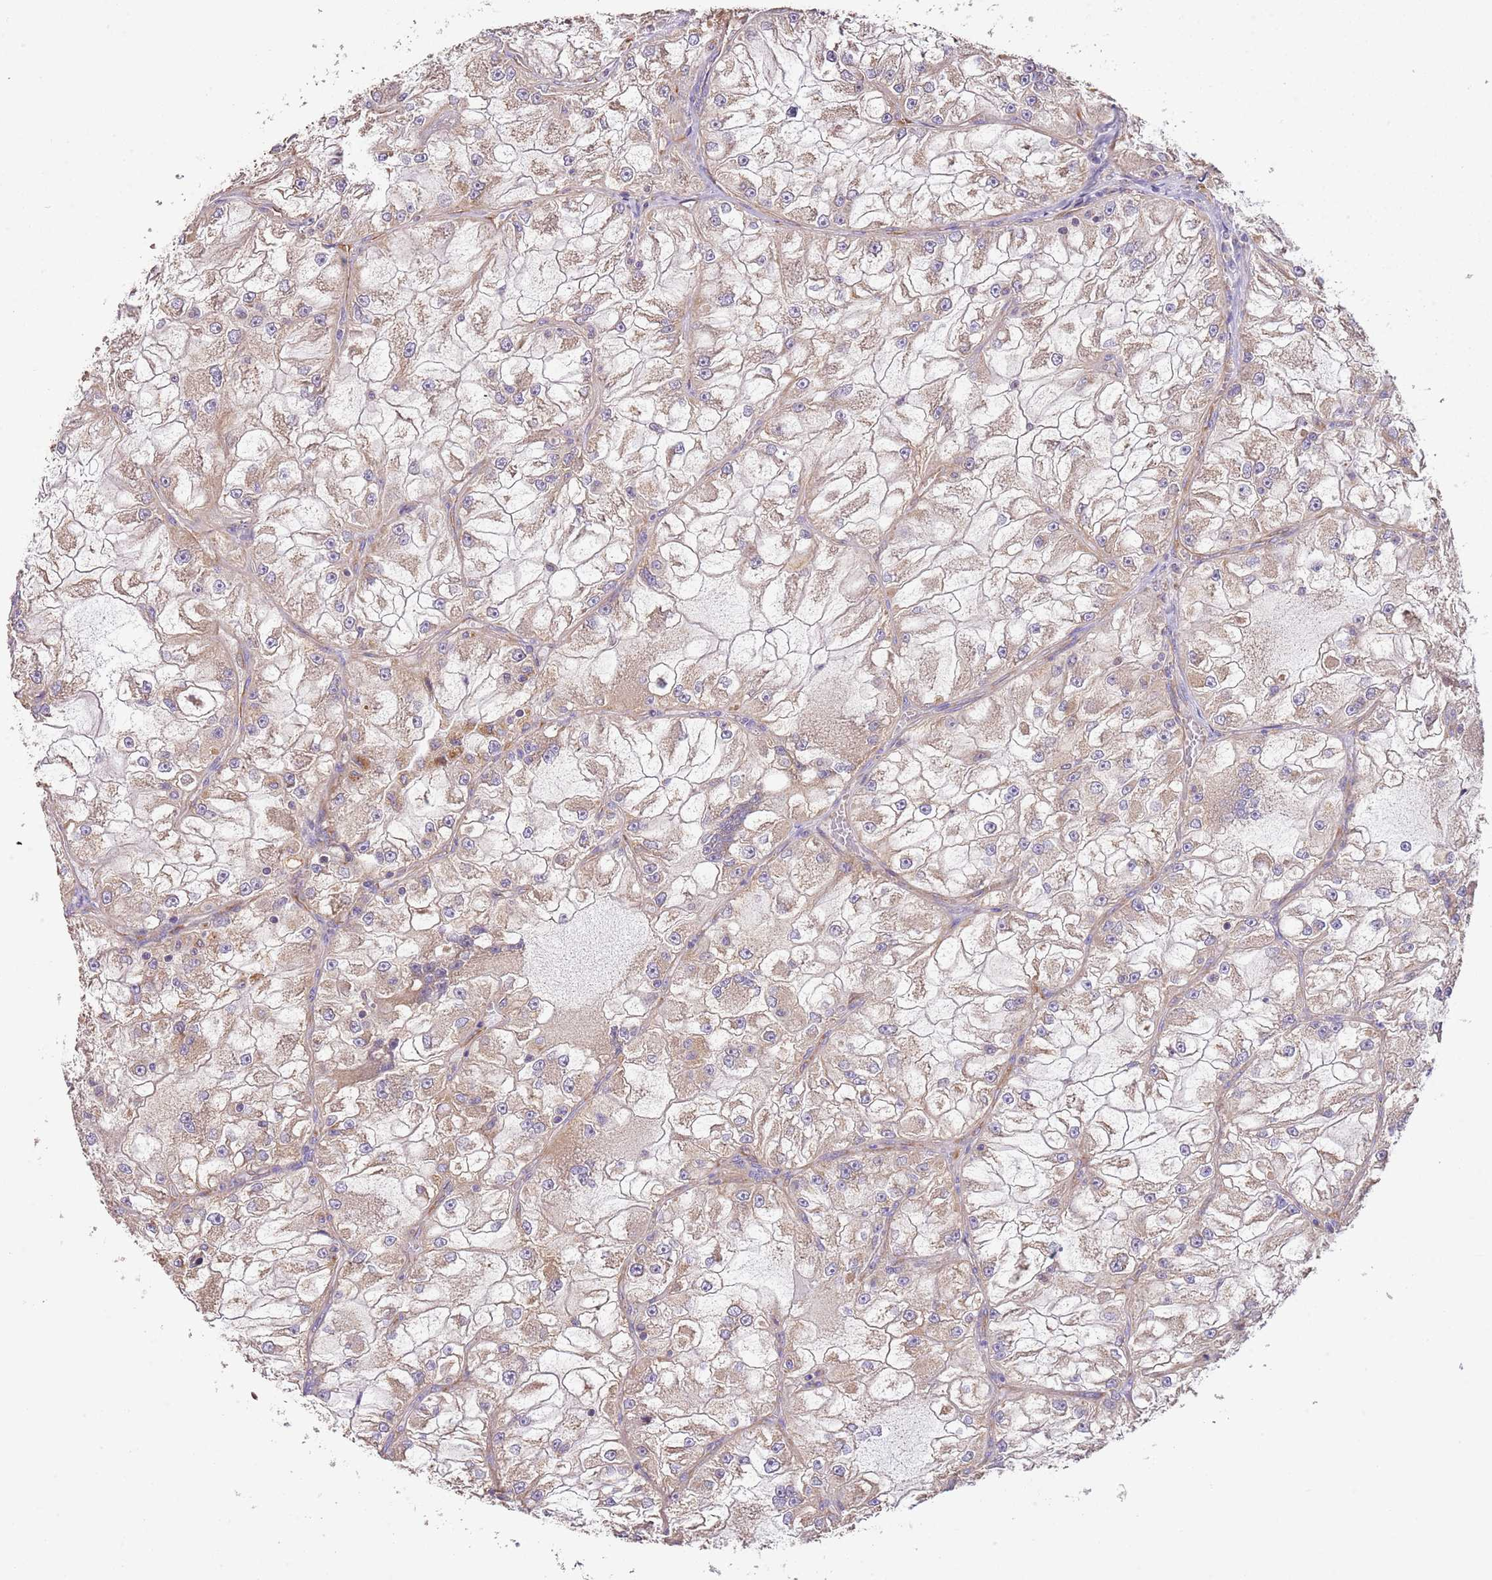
{"staining": {"intensity": "moderate", "quantity": ">75%", "location": "cytoplasmic/membranous"}, "tissue": "renal cancer", "cell_type": "Tumor cells", "image_type": "cancer", "snomed": [{"axis": "morphology", "description": "Adenocarcinoma, NOS"}, {"axis": "topography", "description": "Kidney"}], "caption": "A brown stain highlights moderate cytoplasmic/membranous expression of a protein in renal cancer tumor cells.", "gene": "DOCK9", "patient": {"sex": "female", "age": 72}}